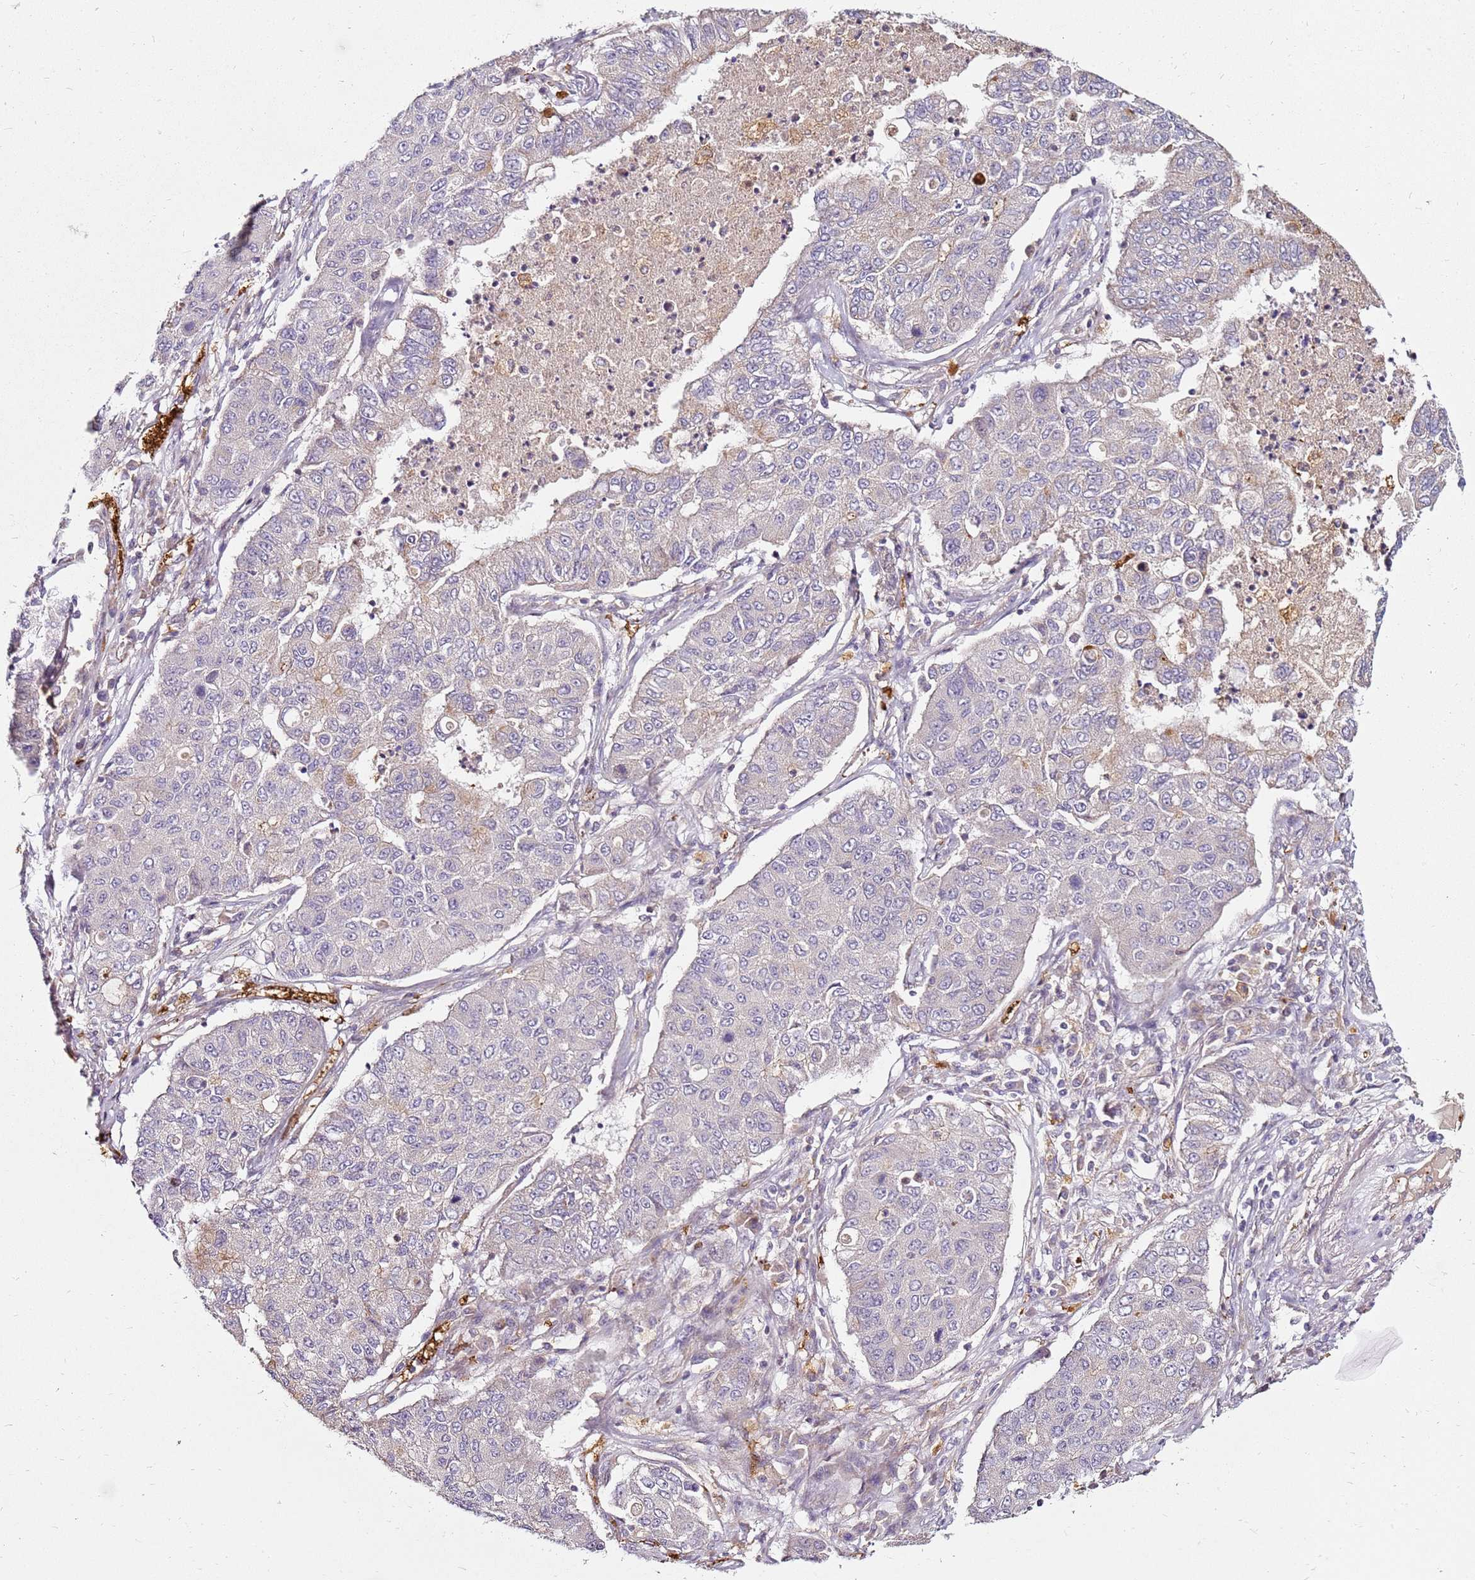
{"staining": {"intensity": "negative", "quantity": "none", "location": "none"}, "tissue": "lung cancer", "cell_type": "Tumor cells", "image_type": "cancer", "snomed": [{"axis": "morphology", "description": "Squamous cell carcinoma, NOS"}, {"axis": "topography", "description": "Lung"}], "caption": "Tumor cells show no significant staining in lung cancer (squamous cell carcinoma).", "gene": "RNF11", "patient": {"sex": "male", "age": 74}}